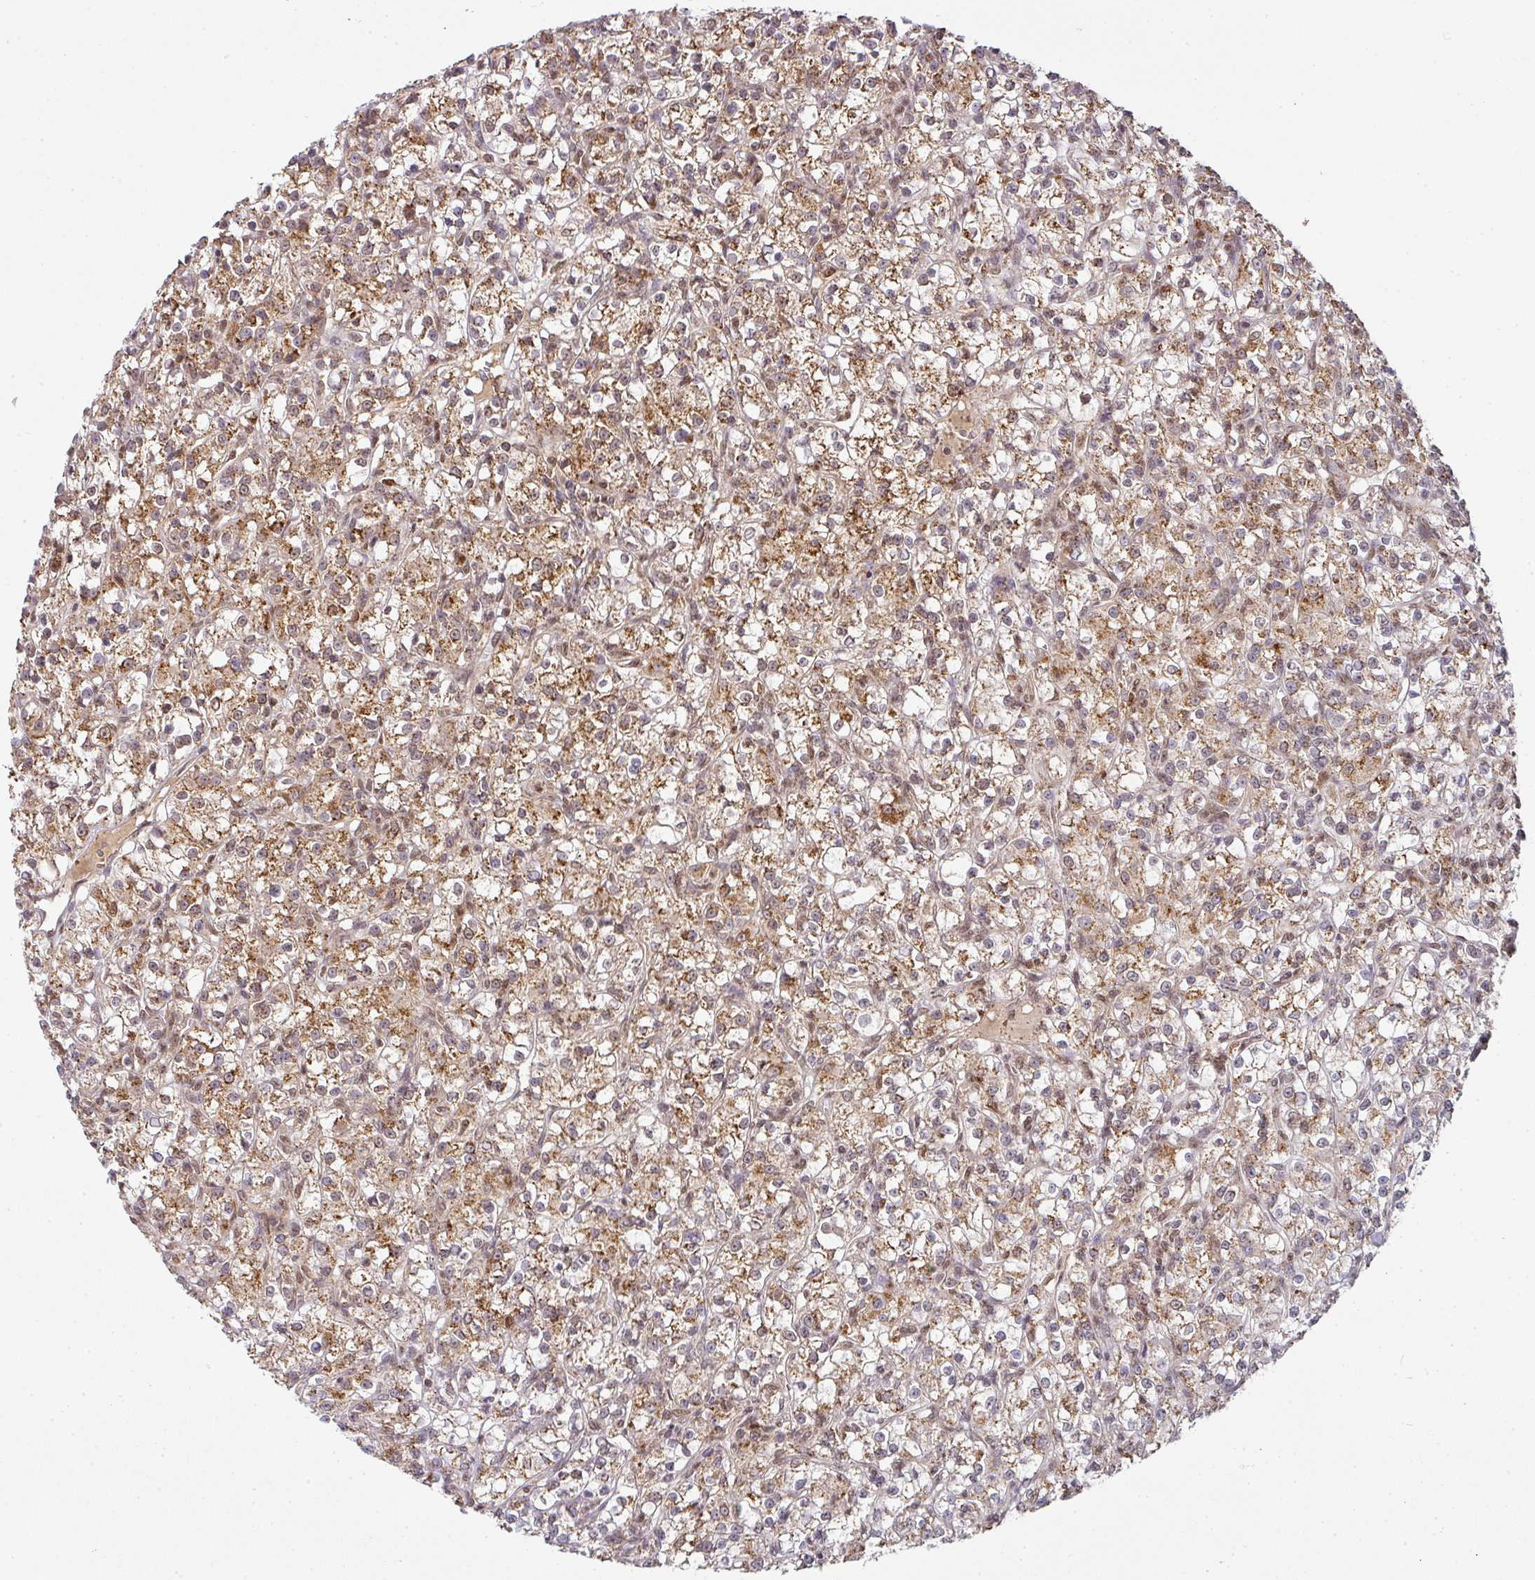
{"staining": {"intensity": "moderate", "quantity": ">75%", "location": "cytoplasmic/membranous"}, "tissue": "renal cancer", "cell_type": "Tumor cells", "image_type": "cancer", "snomed": [{"axis": "morphology", "description": "Adenocarcinoma, NOS"}, {"axis": "topography", "description": "Kidney"}], "caption": "Immunohistochemical staining of adenocarcinoma (renal) reveals medium levels of moderate cytoplasmic/membranous positivity in approximately >75% of tumor cells.", "gene": "RANBP9", "patient": {"sex": "female", "age": 59}}